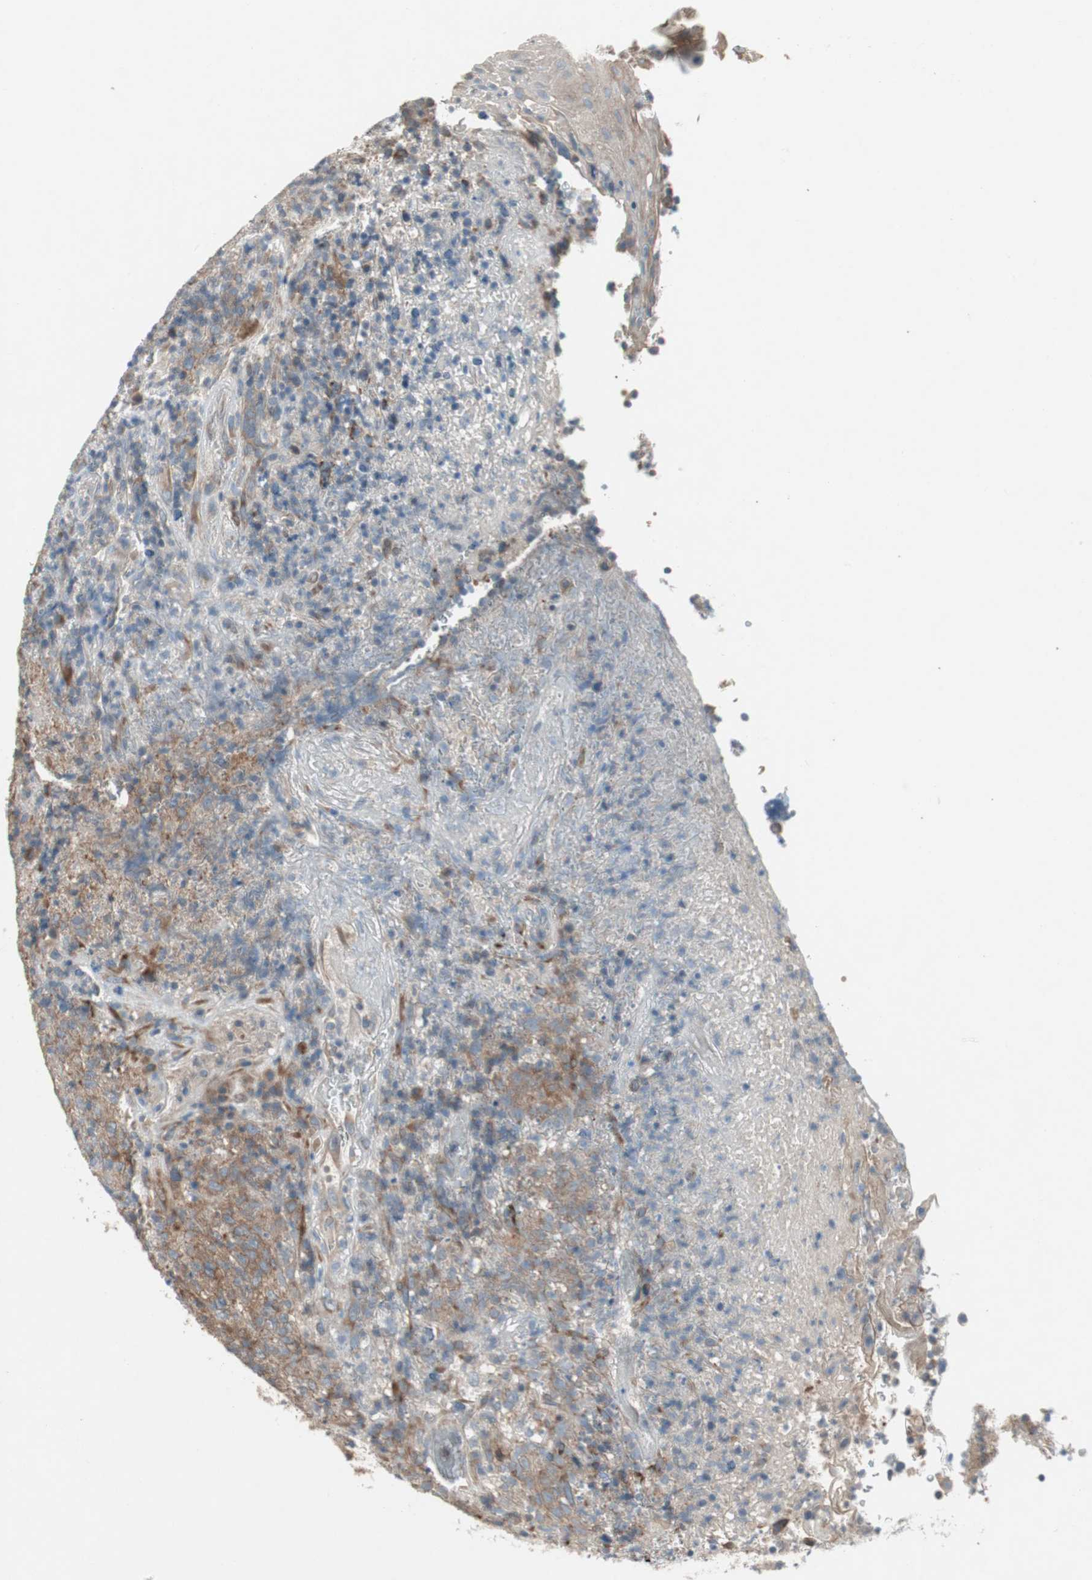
{"staining": {"intensity": "moderate", "quantity": ">75%", "location": "cytoplasmic/membranous"}, "tissue": "lymphoma", "cell_type": "Tumor cells", "image_type": "cancer", "snomed": [{"axis": "morphology", "description": "Malignant lymphoma, non-Hodgkin's type, High grade"}, {"axis": "topography", "description": "Tonsil"}], "caption": "About >75% of tumor cells in human lymphoma reveal moderate cytoplasmic/membranous protein positivity as visualized by brown immunohistochemical staining.", "gene": "PANK2", "patient": {"sex": "female", "age": 36}}